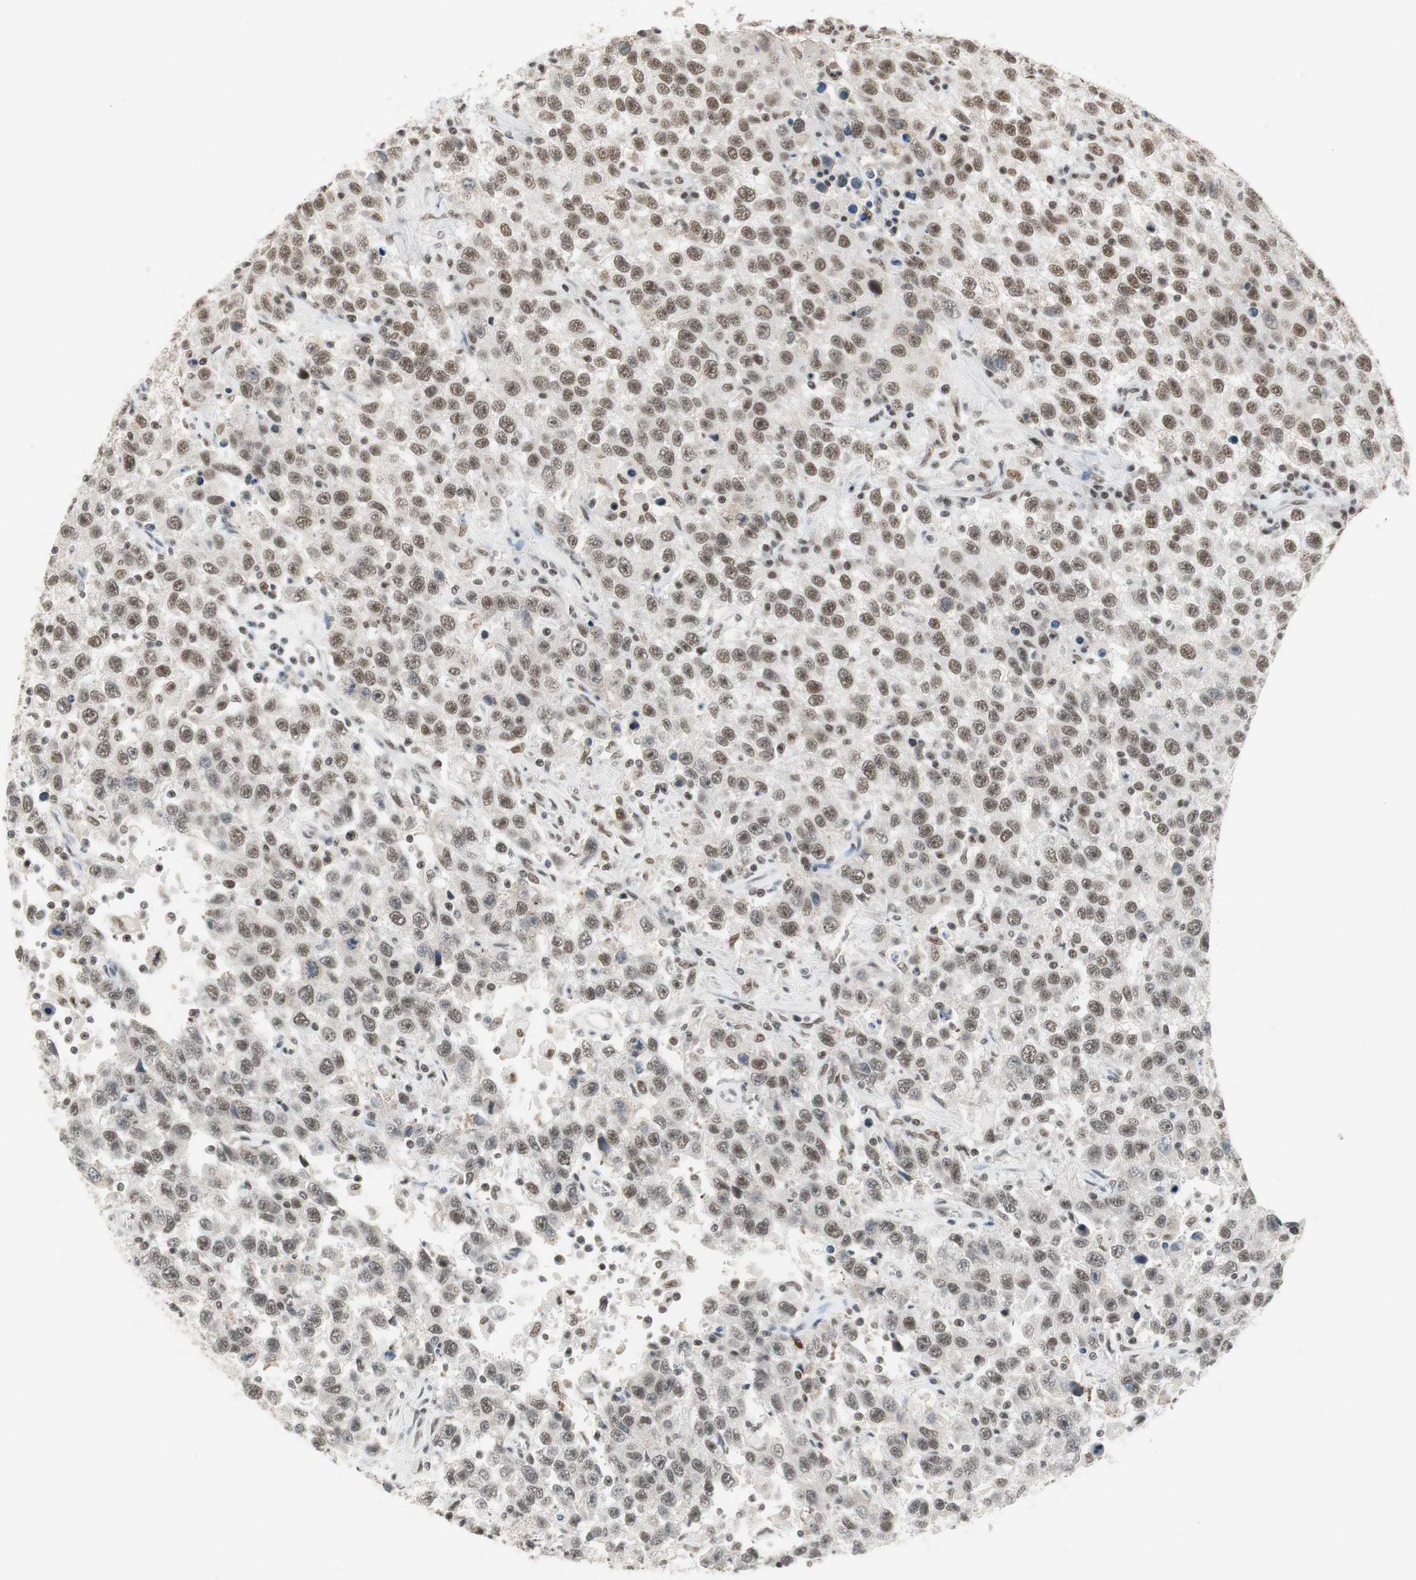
{"staining": {"intensity": "moderate", "quantity": ">75%", "location": "nuclear"}, "tissue": "testis cancer", "cell_type": "Tumor cells", "image_type": "cancer", "snomed": [{"axis": "morphology", "description": "Seminoma, NOS"}, {"axis": "topography", "description": "Testis"}], "caption": "Brown immunohistochemical staining in human testis cancer (seminoma) reveals moderate nuclear expression in approximately >75% of tumor cells.", "gene": "RTF1", "patient": {"sex": "male", "age": 41}}